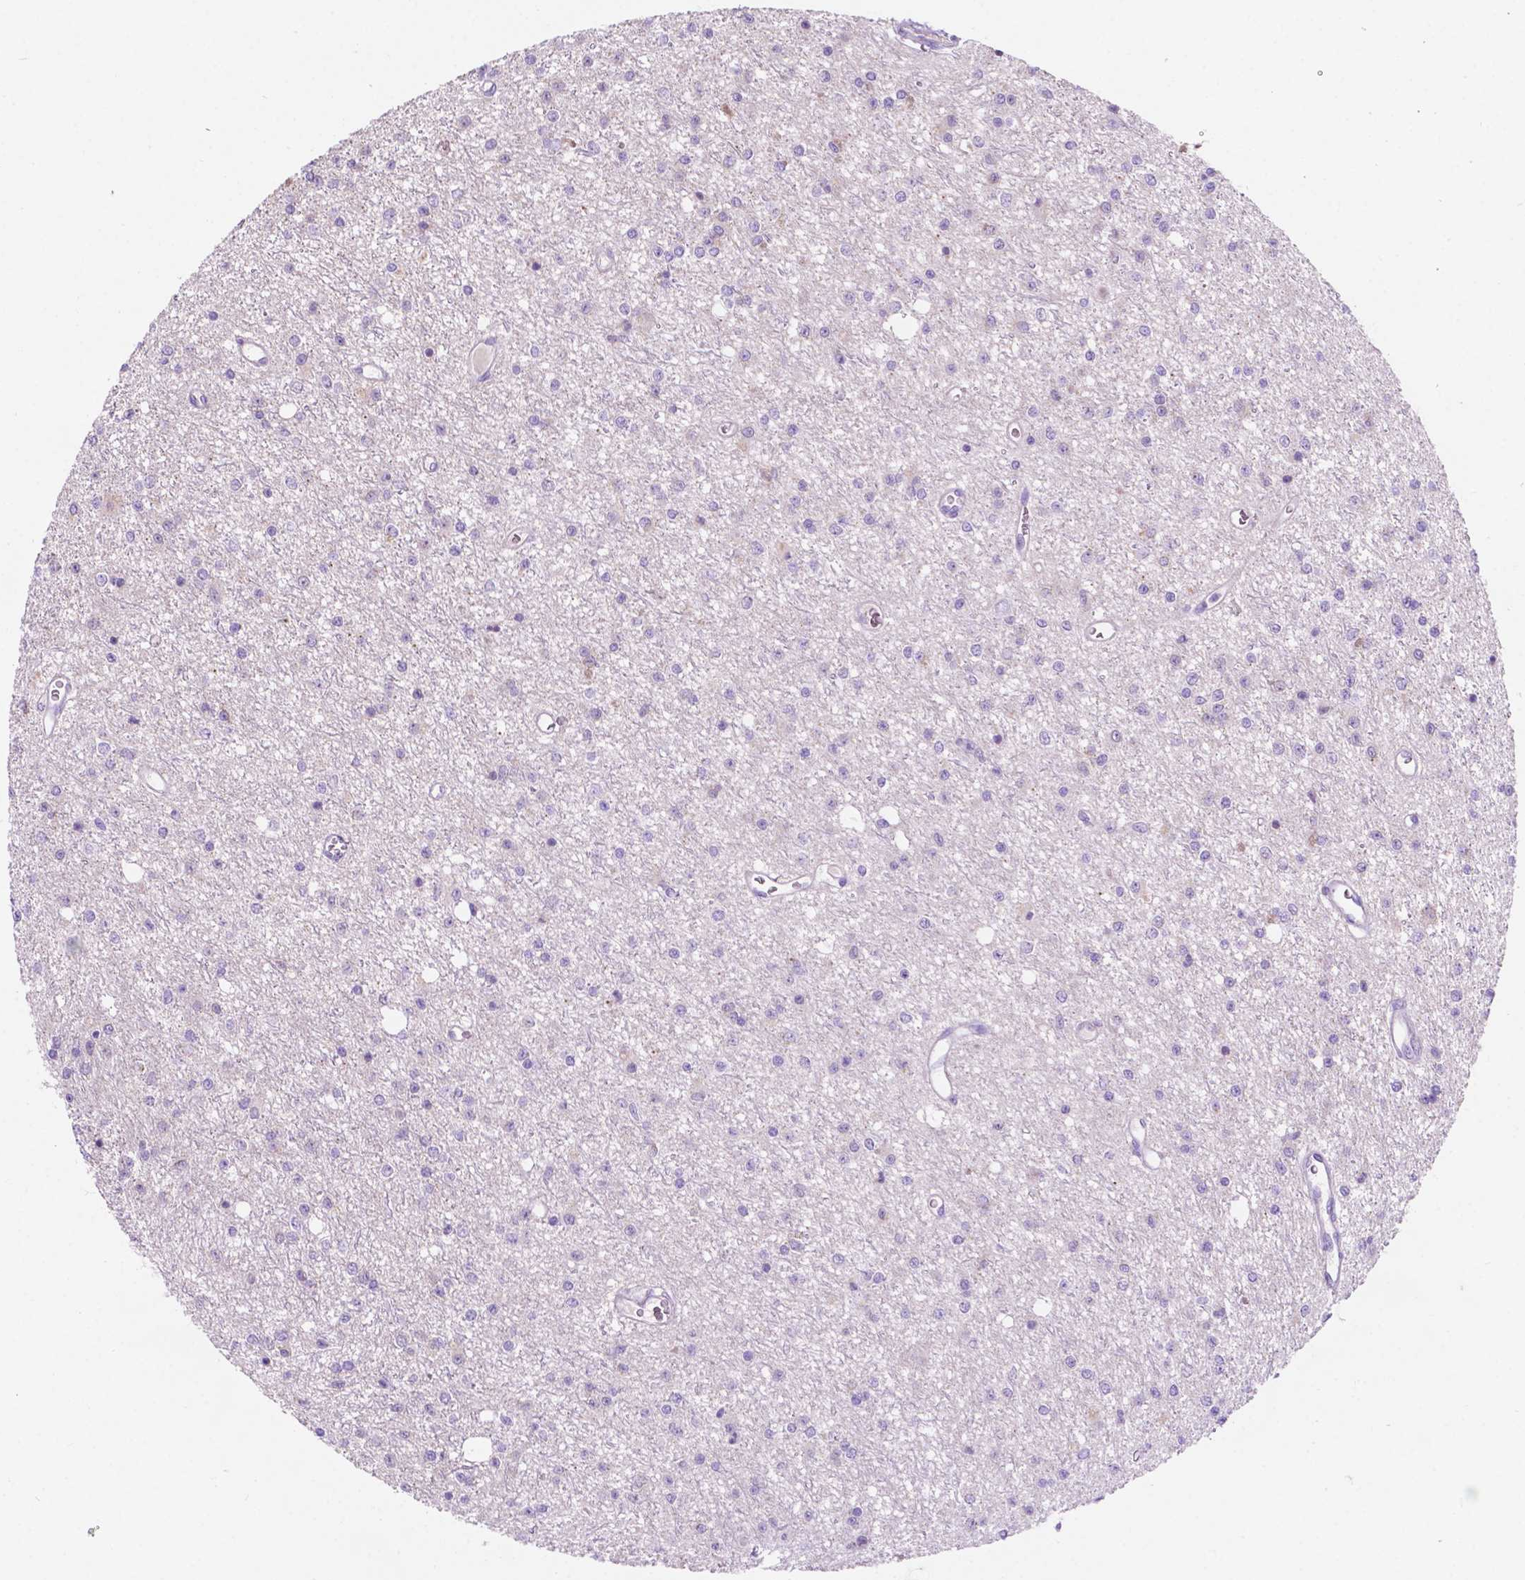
{"staining": {"intensity": "negative", "quantity": "none", "location": "none"}, "tissue": "glioma", "cell_type": "Tumor cells", "image_type": "cancer", "snomed": [{"axis": "morphology", "description": "Glioma, malignant, Low grade"}, {"axis": "topography", "description": "Brain"}], "caption": "Immunohistochemistry (IHC) of malignant glioma (low-grade) displays no positivity in tumor cells.", "gene": "TRPV5", "patient": {"sex": "female", "age": 45}}